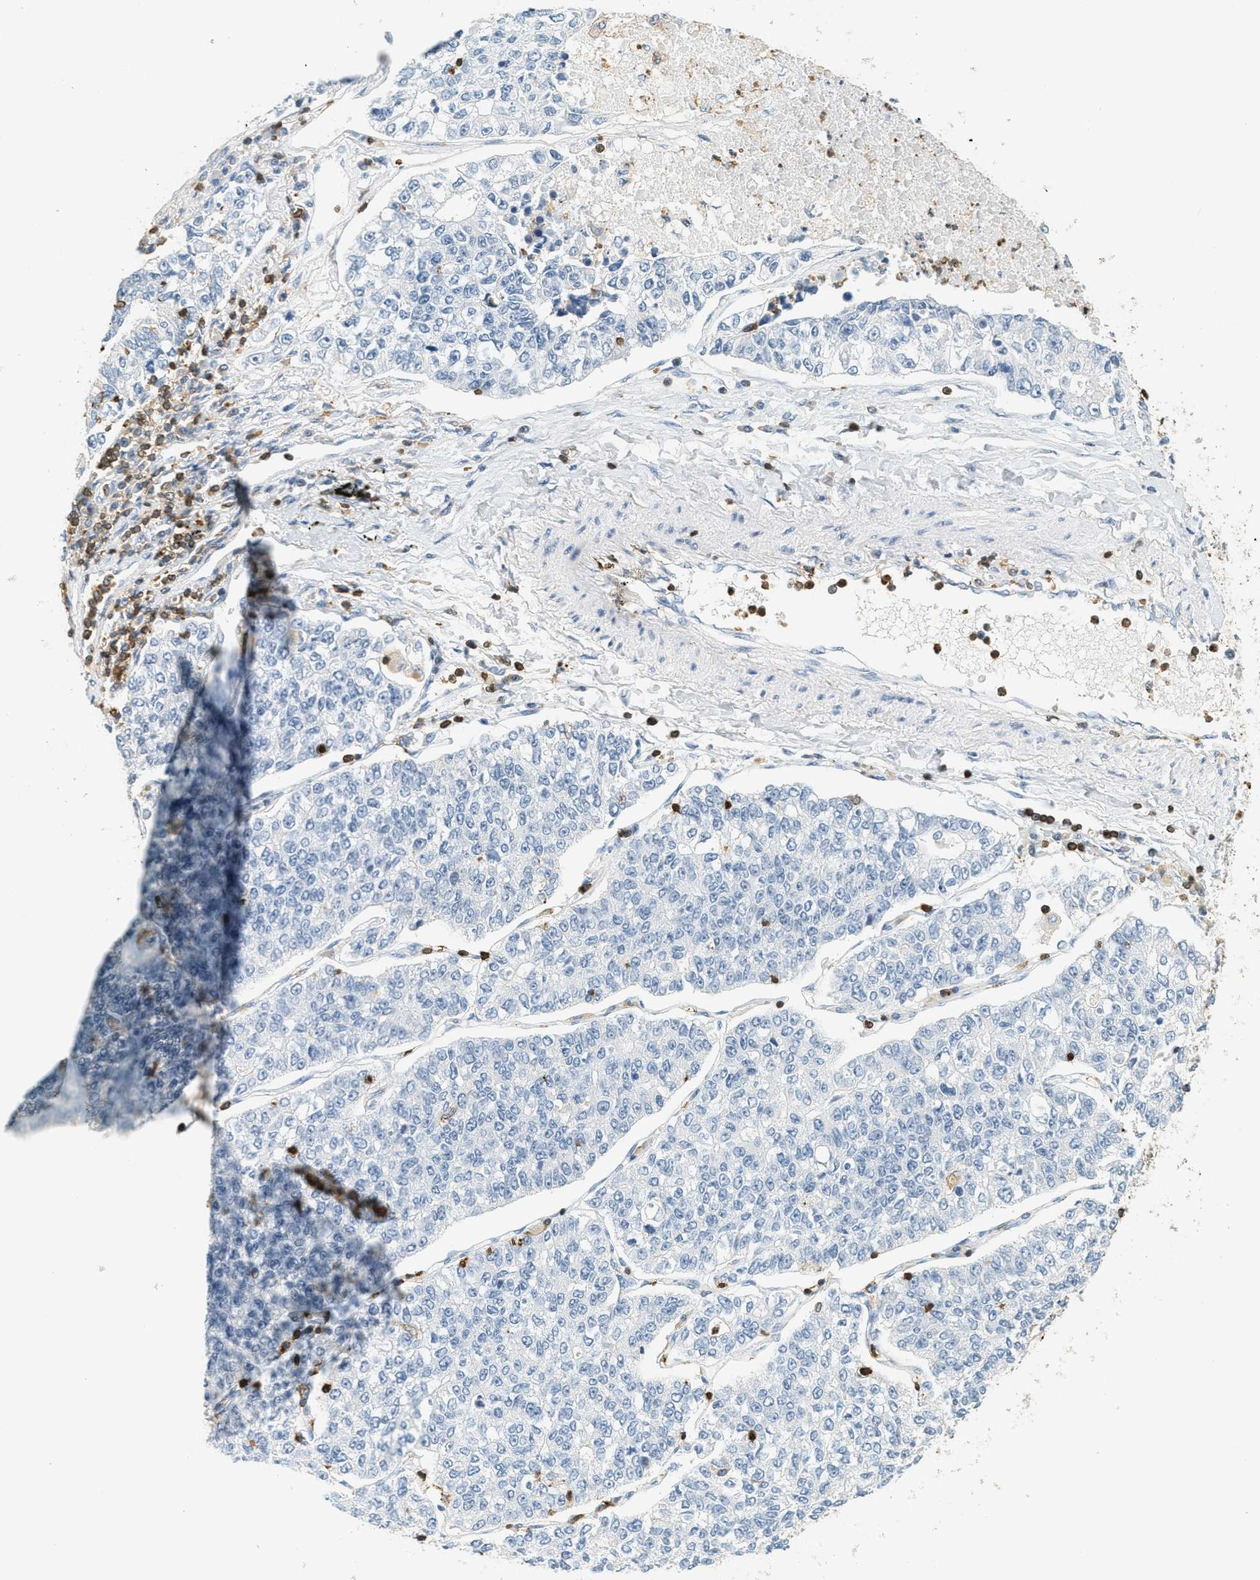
{"staining": {"intensity": "negative", "quantity": "none", "location": "none"}, "tissue": "lung cancer", "cell_type": "Tumor cells", "image_type": "cancer", "snomed": [{"axis": "morphology", "description": "Adenocarcinoma, NOS"}, {"axis": "topography", "description": "Lung"}], "caption": "High magnification brightfield microscopy of lung cancer stained with DAB (brown) and counterstained with hematoxylin (blue): tumor cells show no significant staining. Nuclei are stained in blue.", "gene": "LSP1", "patient": {"sex": "male", "age": 49}}